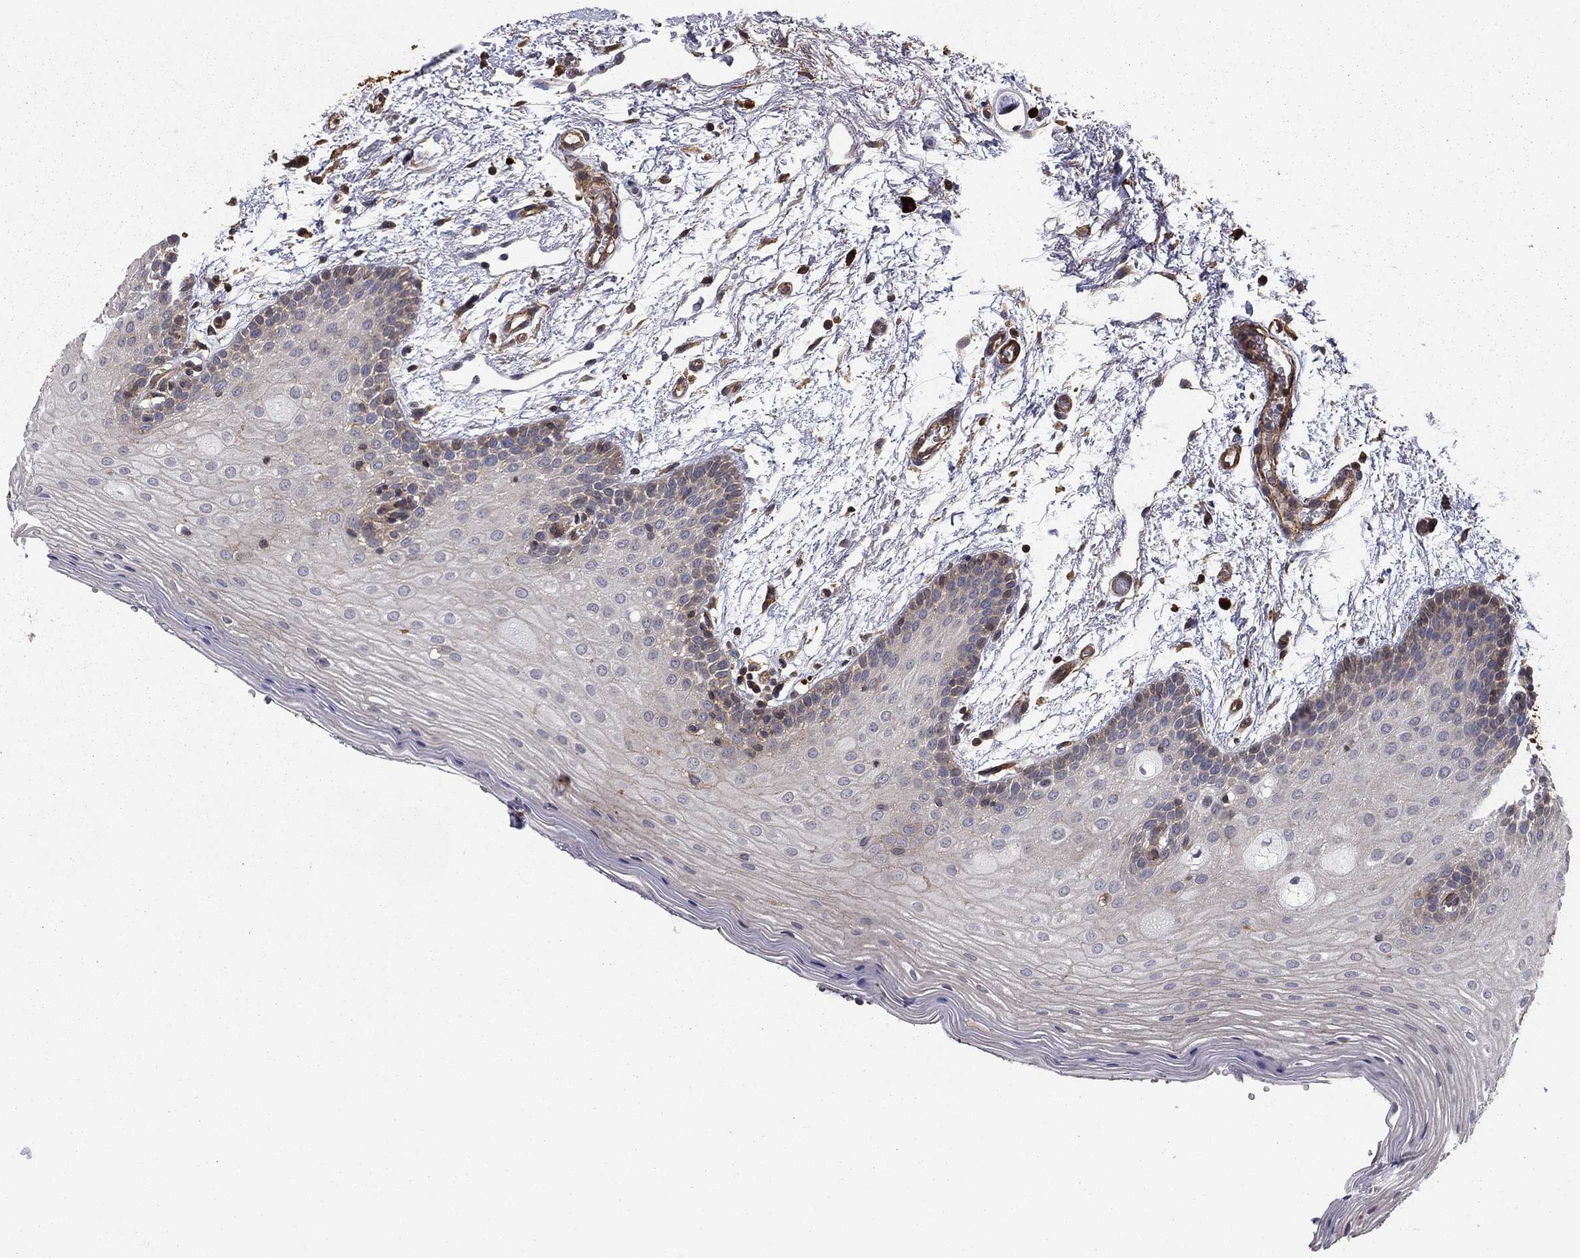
{"staining": {"intensity": "negative", "quantity": "none", "location": "none"}, "tissue": "oral mucosa", "cell_type": "Squamous epithelial cells", "image_type": "normal", "snomed": [{"axis": "morphology", "description": "Normal tissue, NOS"}, {"axis": "topography", "description": "Oral tissue"}, {"axis": "topography", "description": "Tounge, NOS"}], "caption": "IHC photomicrograph of benign oral mucosa stained for a protein (brown), which displays no staining in squamous epithelial cells. (DAB IHC with hematoxylin counter stain).", "gene": "HABP4", "patient": {"sex": "female", "age": 86}}